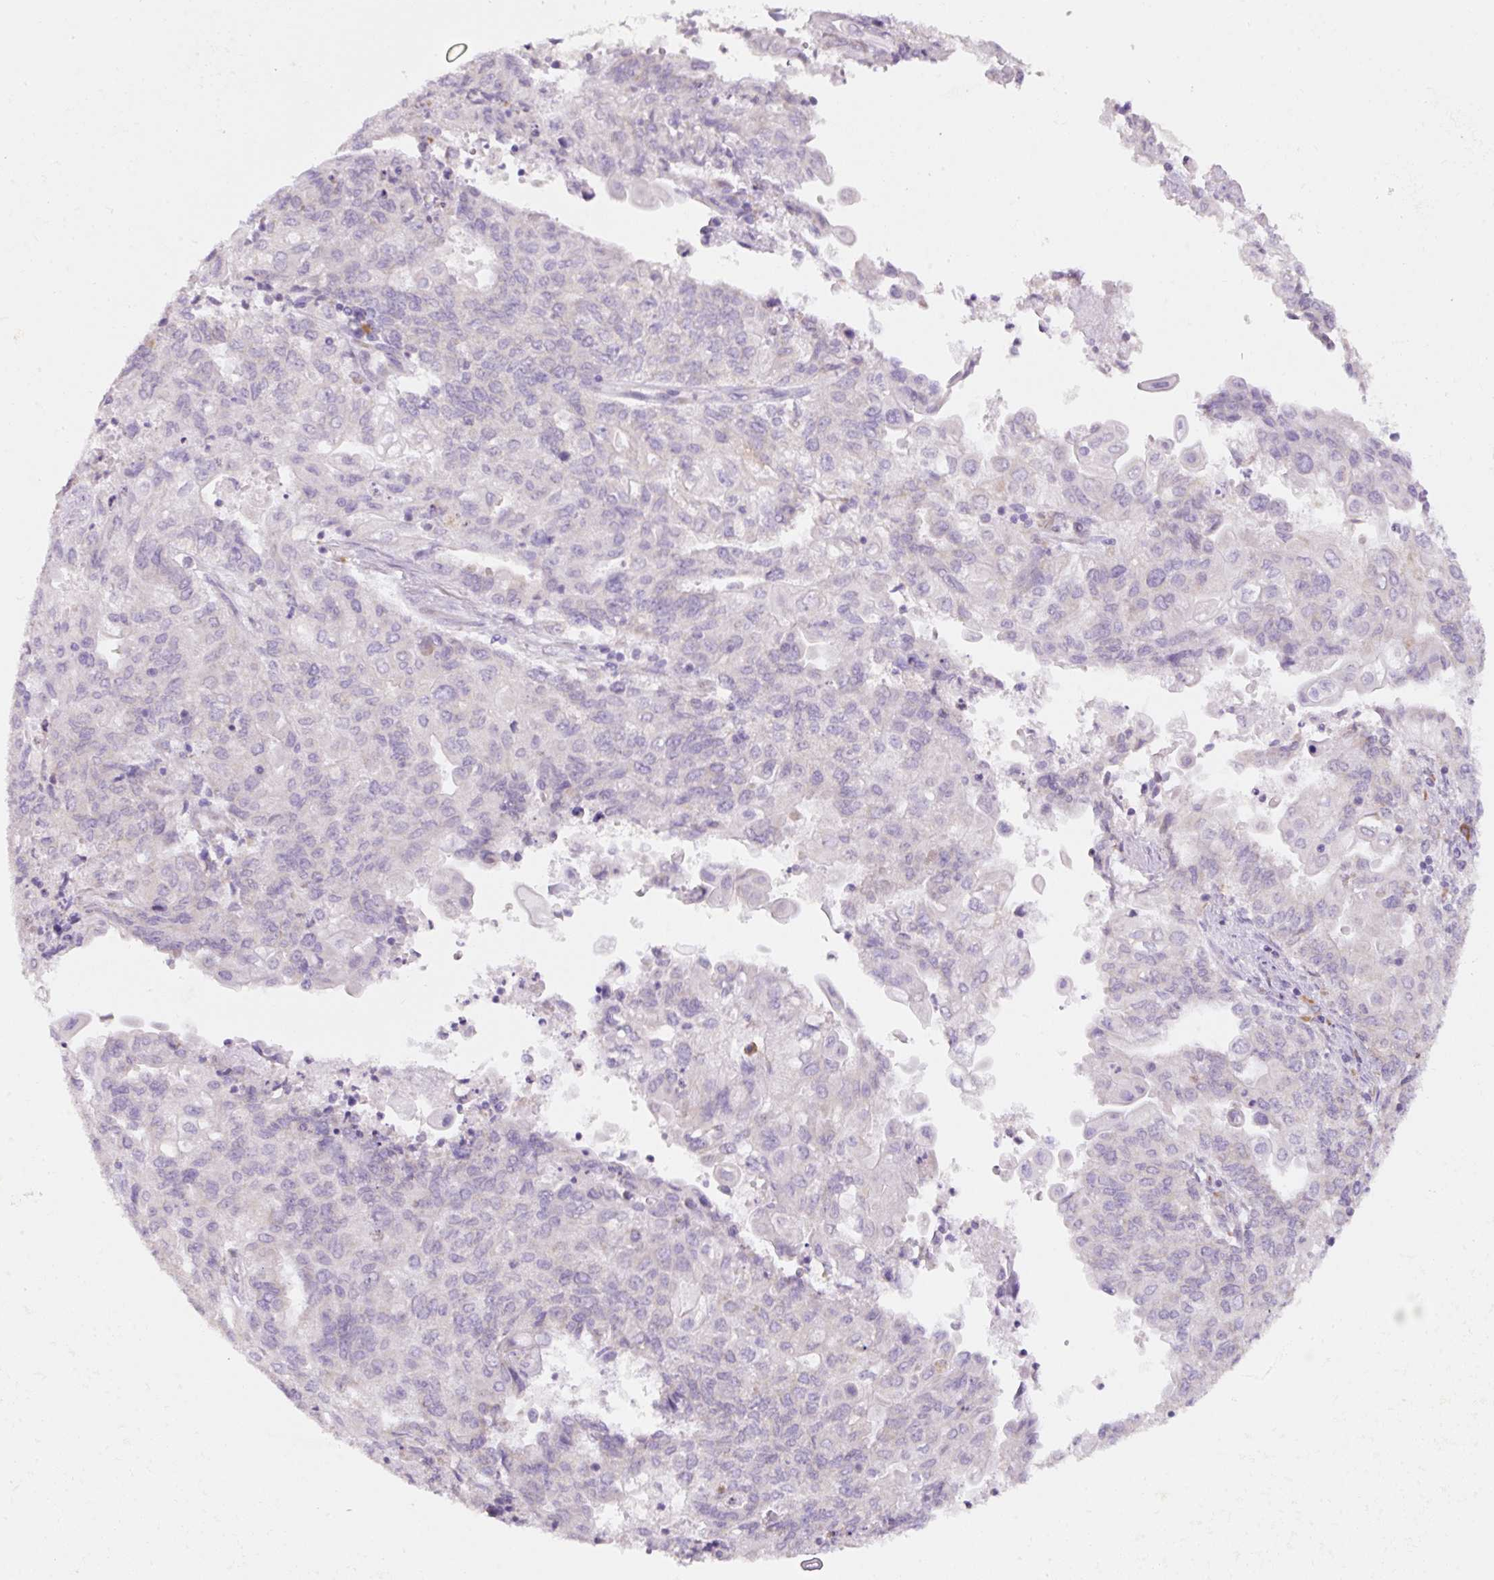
{"staining": {"intensity": "negative", "quantity": "none", "location": "none"}, "tissue": "endometrial cancer", "cell_type": "Tumor cells", "image_type": "cancer", "snomed": [{"axis": "morphology", "description": "Adenocarcinoma, NOS"}, {"axis": "topography", "description": "Endometrium"}], "caption": "A histopathology image of human endometrial cancer is negative for staining in tumor cells.", "gene": "DDOST", "patient": {"sex": "female", "age": 54}}